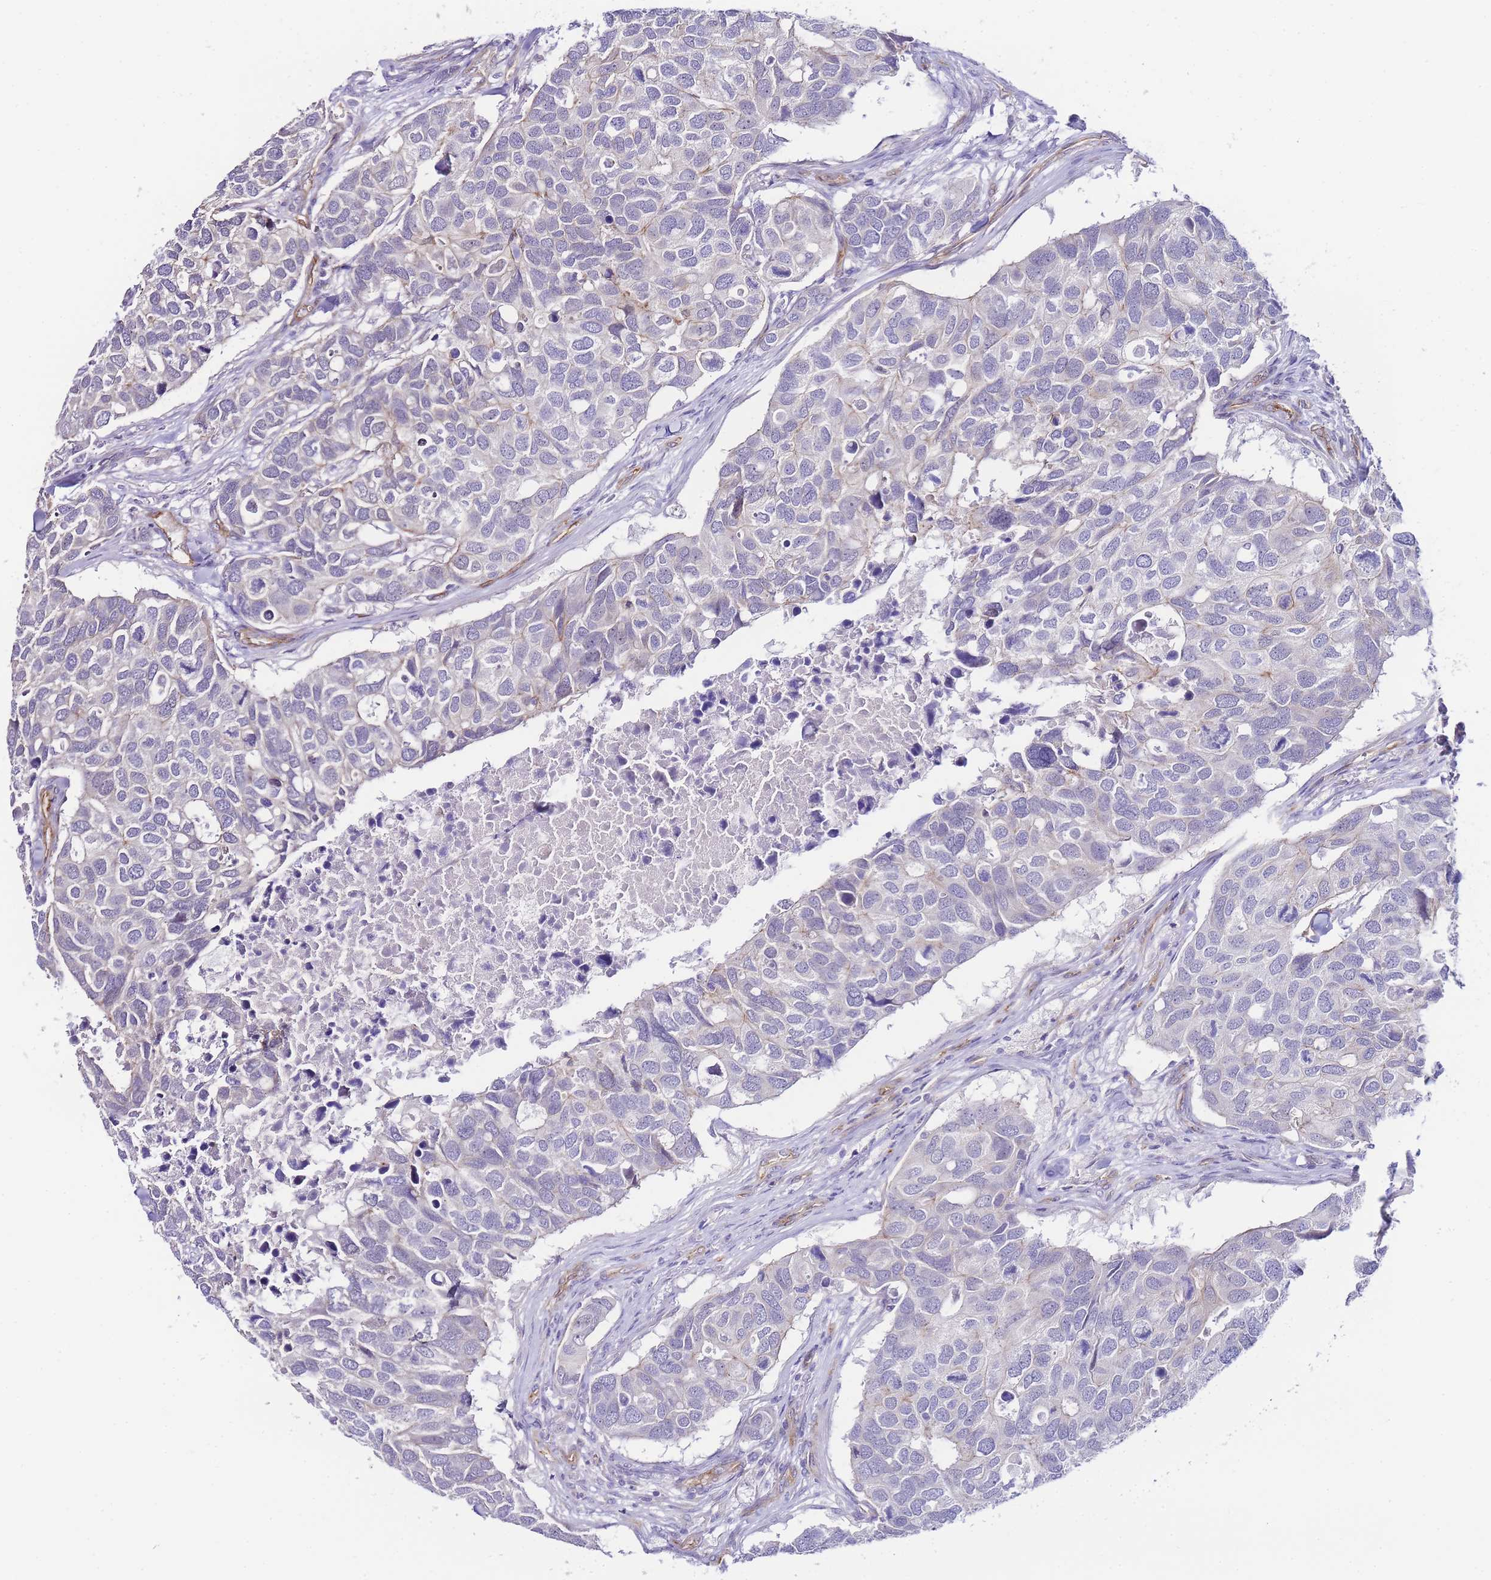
{"staining": {"intensity": "negative", "quantity": "none", "location": "none"}, "tissue": "breast cancer", "cell_type": "Tumor cells", "image_type": "cancer", "snomed": [{"axis": "morphology", "description": "Duct carcinoma"}, {"axis": "topography", "description": "Breast"}], "caption": "There is no significant staining in tumor cells of invasive ductal carcinoma (breast). Brightfield microscopy of IHC stained with DAB (brown) and hematoxylin (blue), captured at high magnification.", "gene": "PDCD7", "patient": {"sex": "female", "age": 83}}